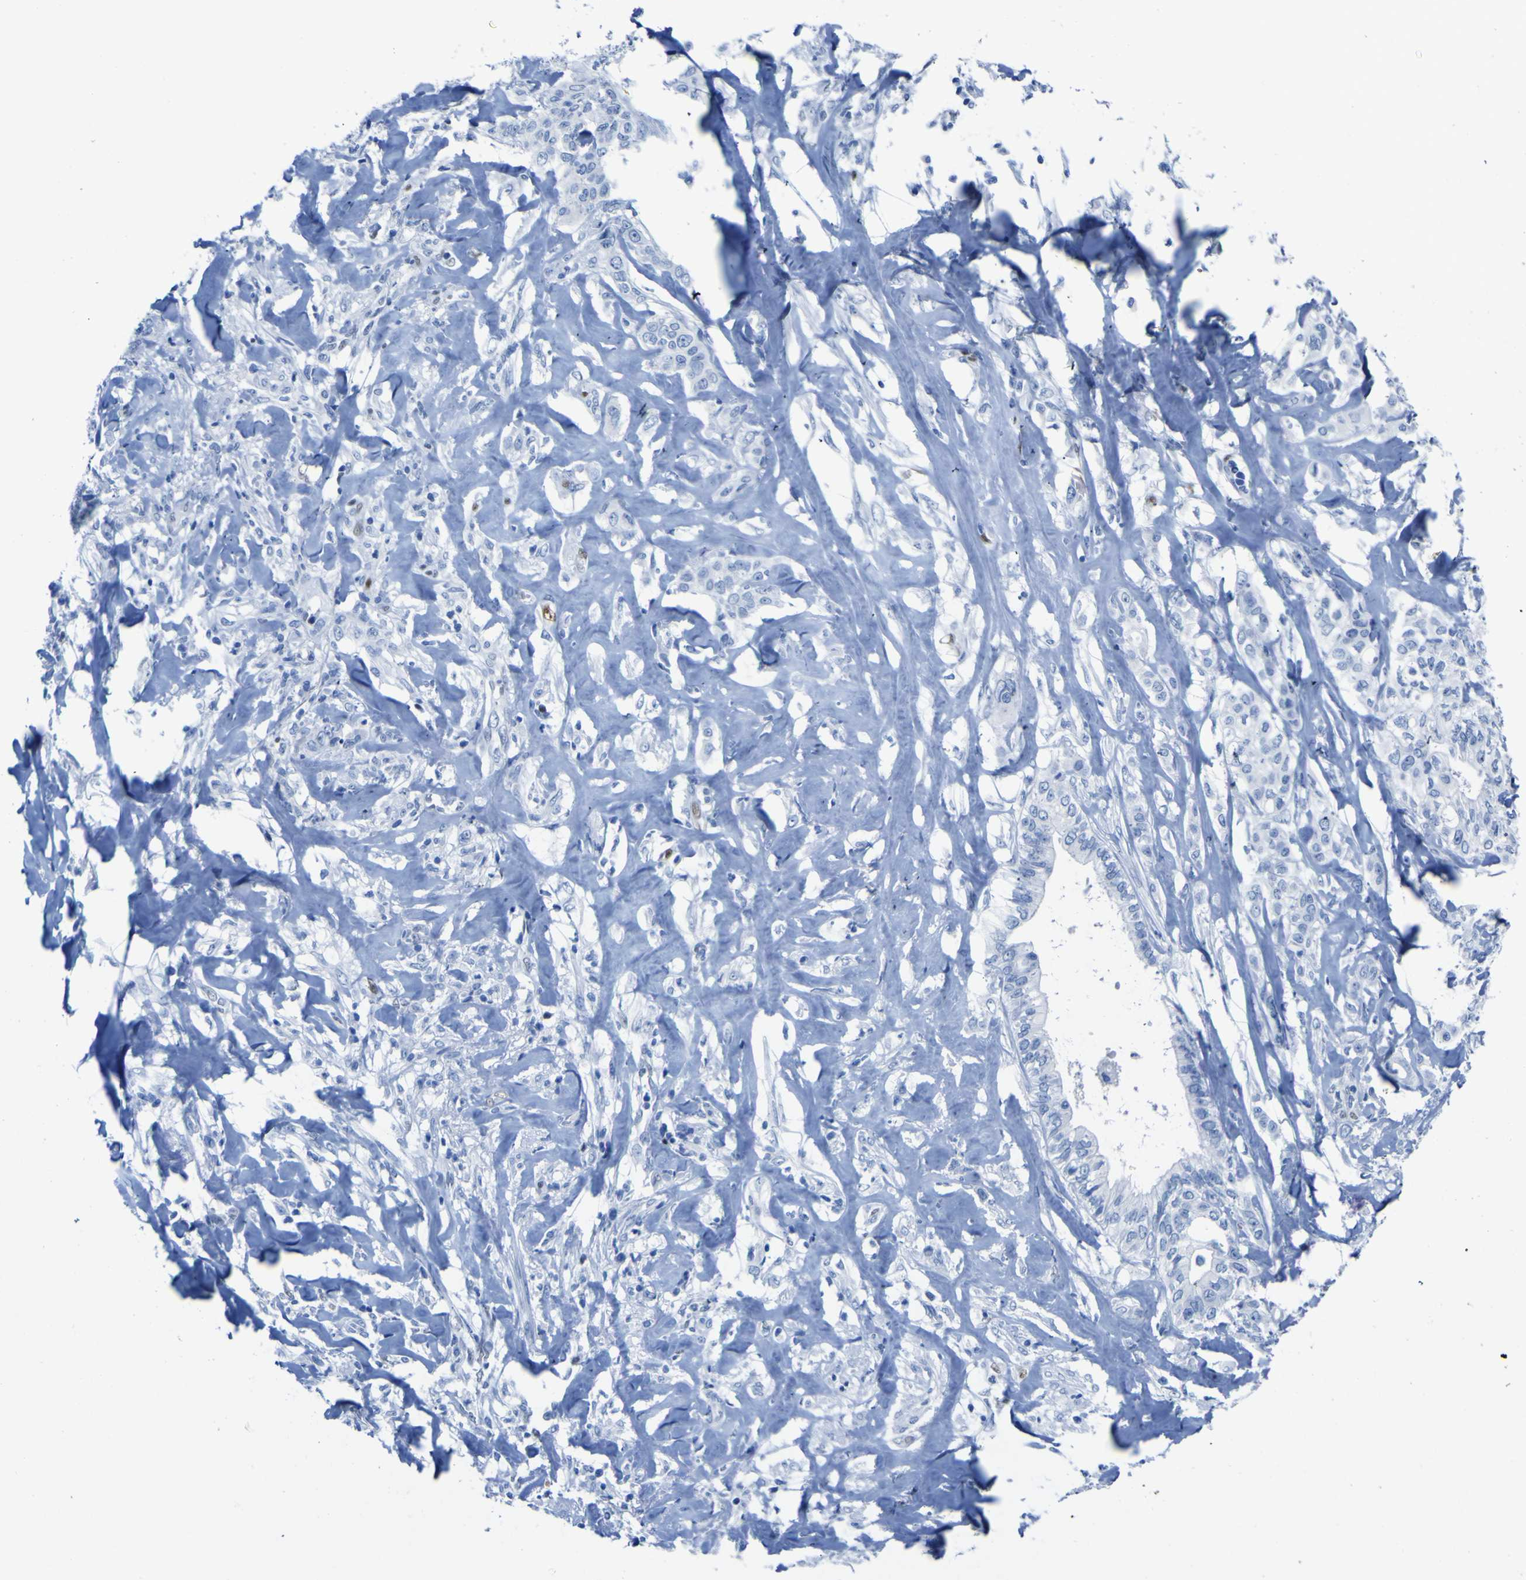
{"staining": {"intensity": "negative", "quantity": "none", "location": "none"}, "tissue": "liver cancer", "cell_type": "Tumor cells", "image_type": "cancer", "snomed": [{"axis": "morphology", "description": "Cholangiocarcinoma"}, {"axis": "topography", "description": "Liver"}], "caption": "Liver cancer was stained to show a protein in brown. There is no significant staining in tumor cells. Brightfield microscopy of immunohistochemistry (IHC) stained with DAB (3,3'-diaminobenzidine) (brown) and hematoxylin (blue), captured at high magnification.", "gene": "DACH1", "patient": {"sex": "female", "age": 67}}